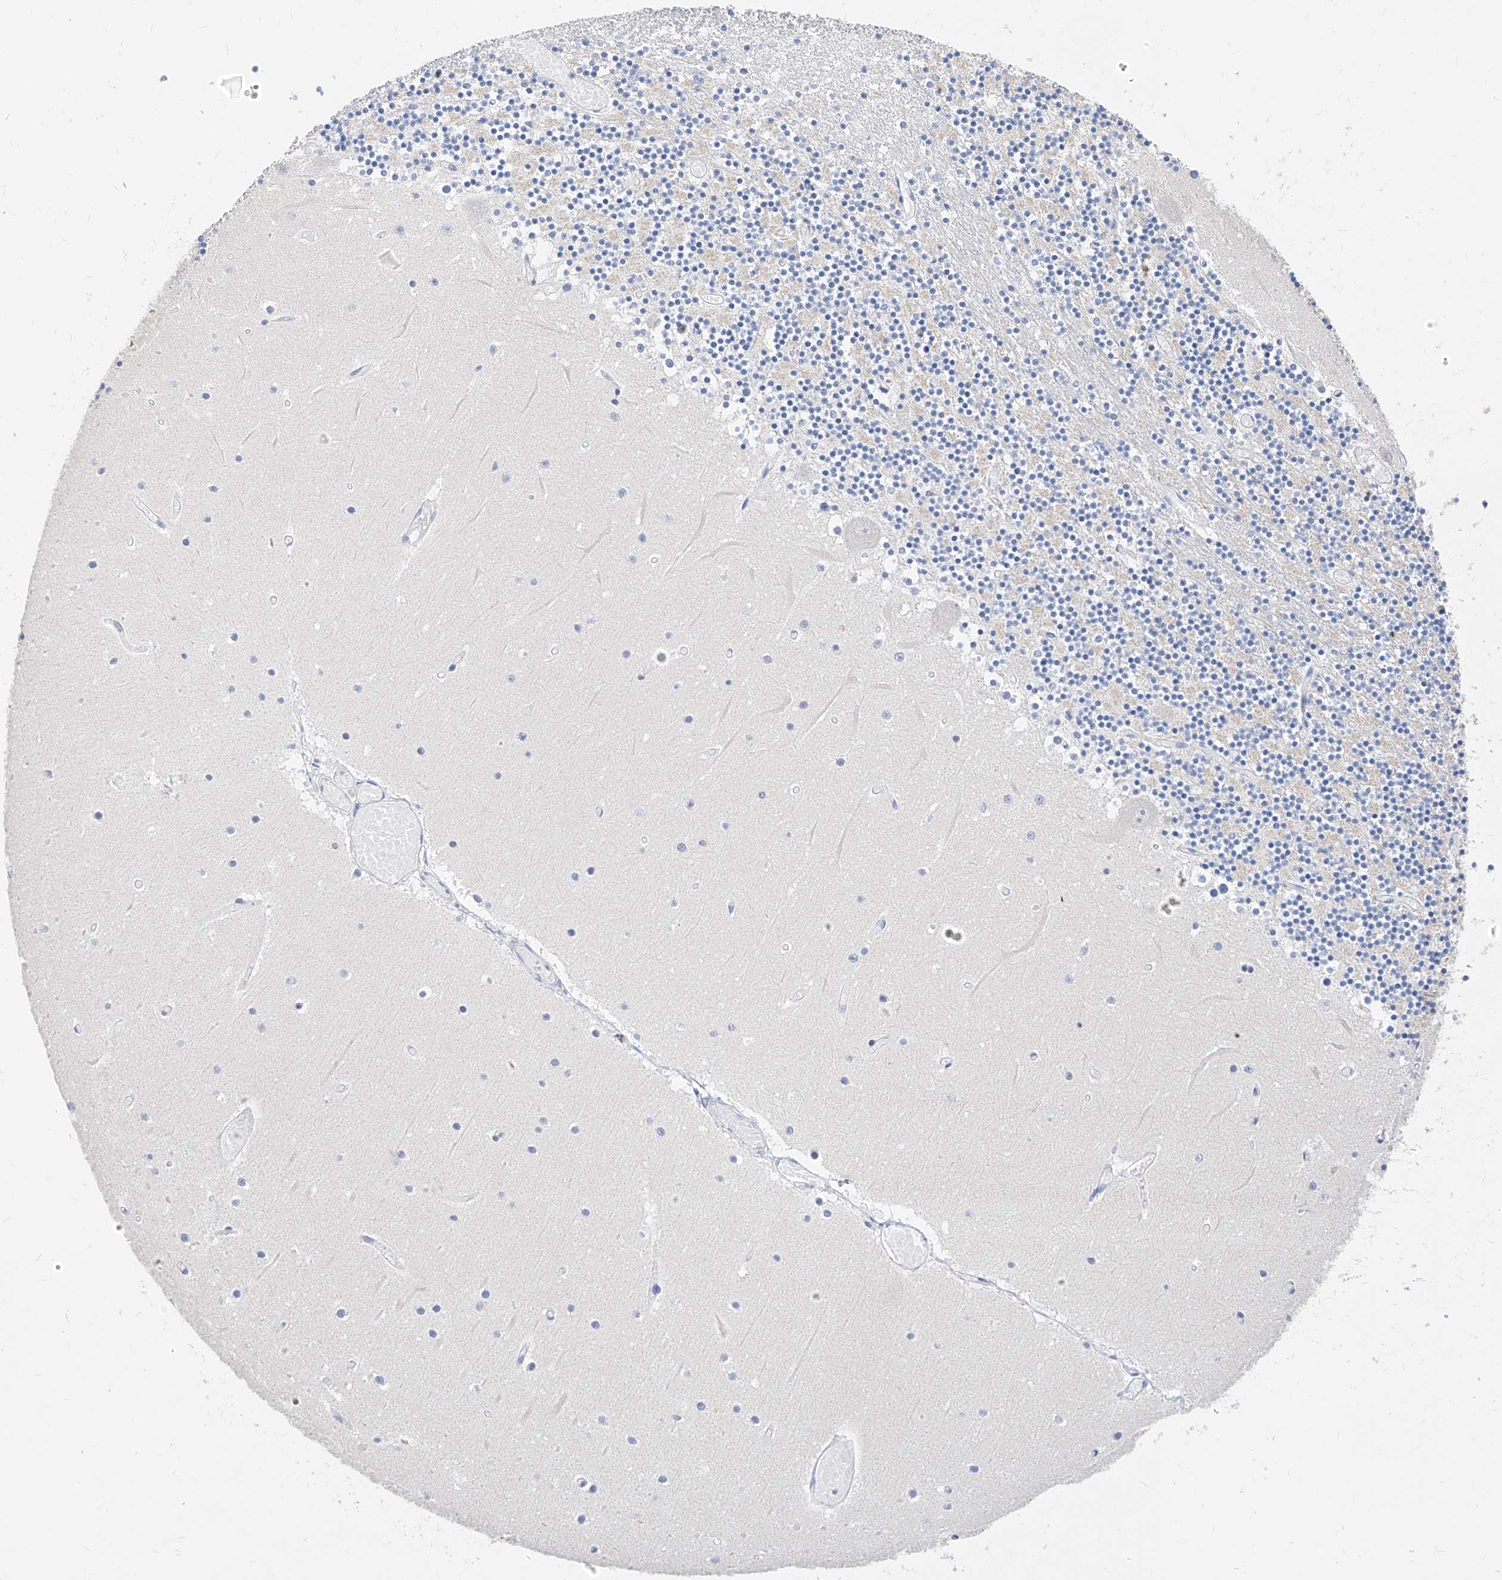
{"staining": {"intensity": "negative", "quantity": "none", "location": "none"}, "tissue": "cerebellum", "cell_type": "Cells in granular layer", "image_type": "normal", "snomed": [{"axis": "morphology", "description": "Normal tissue, NOS"}, {"axis": "topography", "description": "Cerebellum"}], "caption": "This is a histopathology image of immunohistochemistry staining of unremarkable cerebellum, which shows no positivity in cells in granular layer.", "gene": "ZZEF1", "patient": {"sex": "female", "age": 28}}